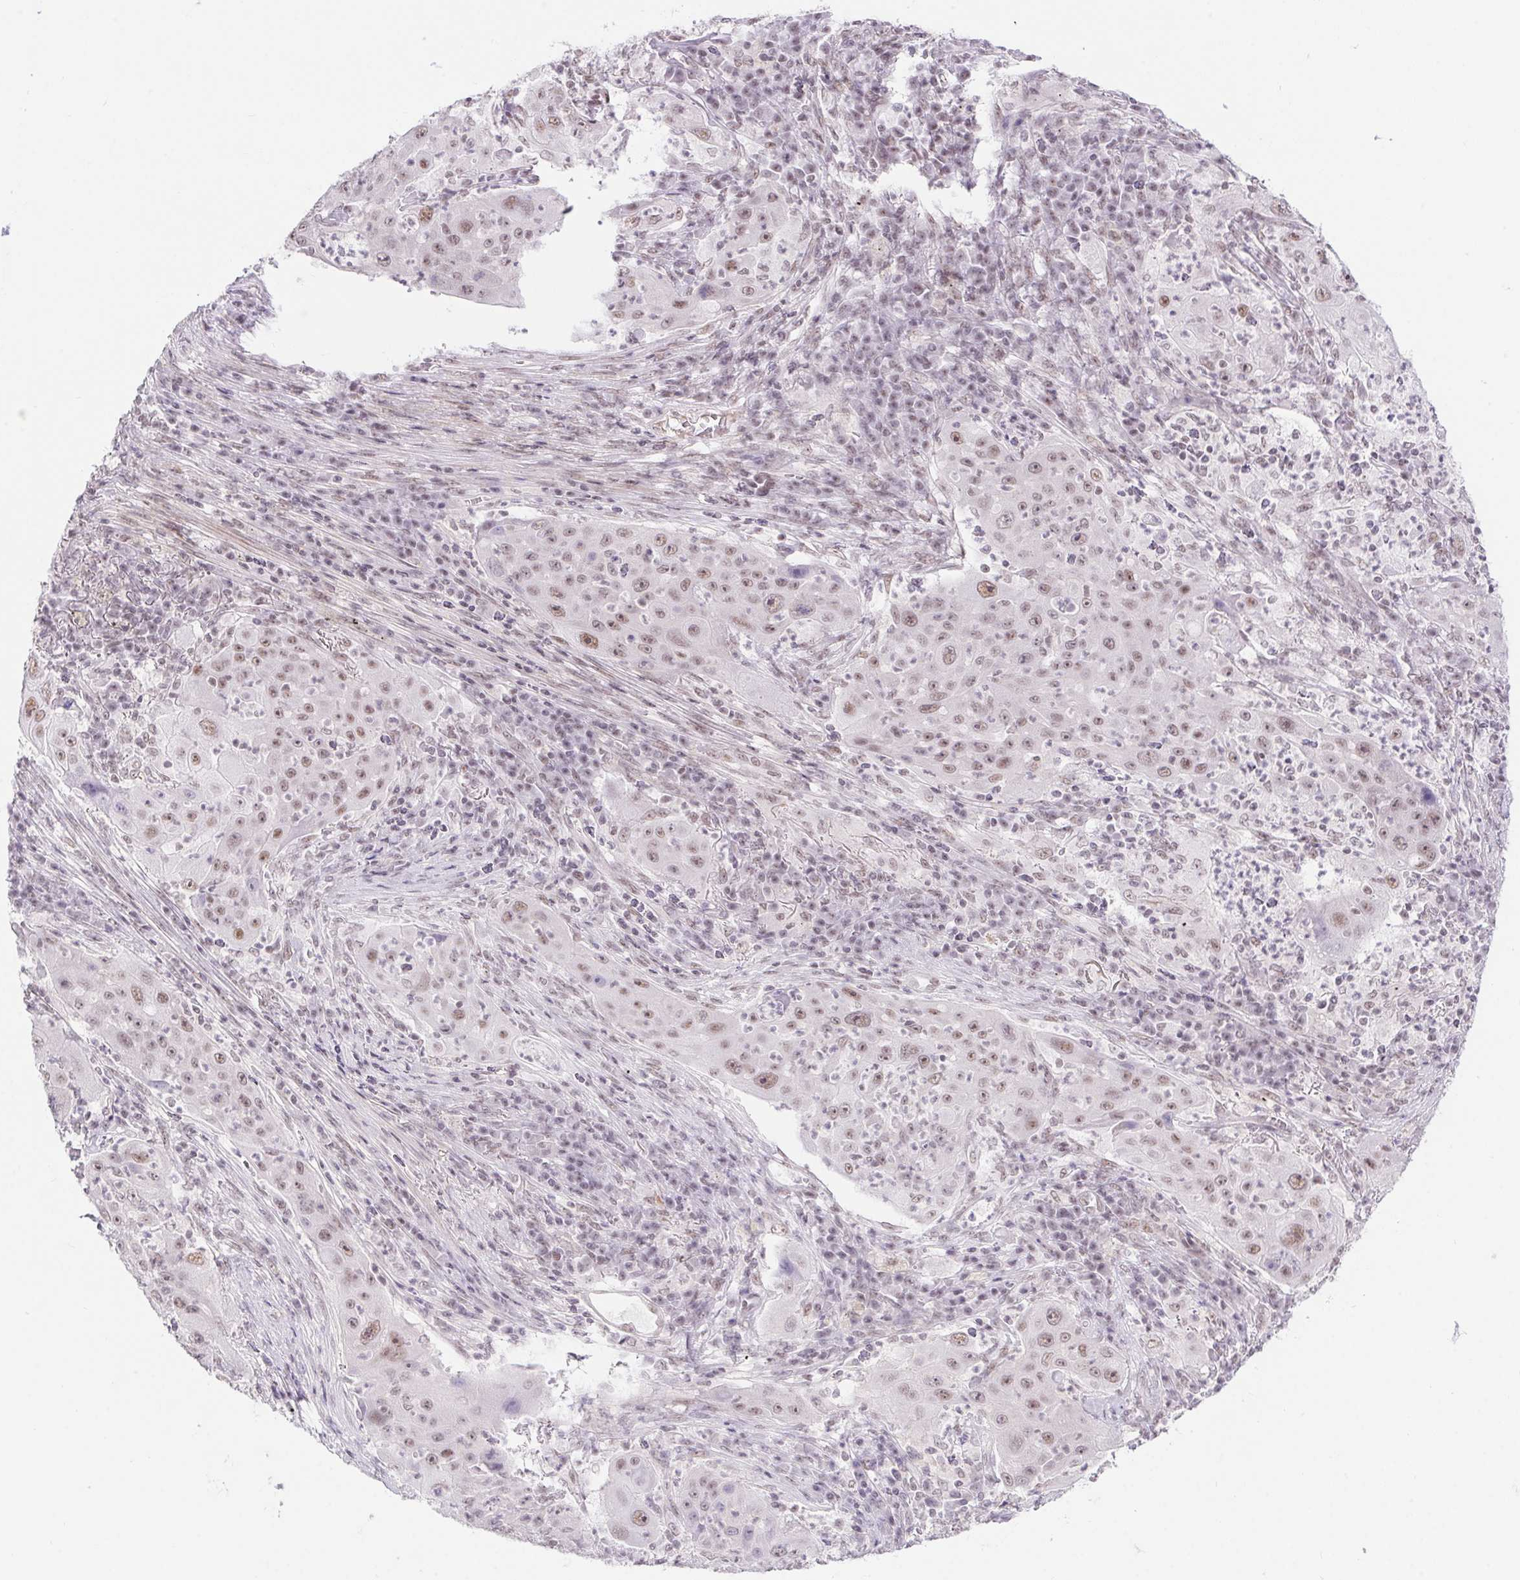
{"staining": {"intensity": "weak", "quantity": ">75%", "location": "nuclear"}, "tissue": "lung cancer", "cell_type": "Tumor cells", "image_type": "cancer", "snomed": [{"axis": "morphology", "description": "Squamous cell carcinoma, NOS"}, {"axis": "topography", "description": "Lung"}], "caption": "This is an image of IHC staining of lung squamous cell carcinoma, which shows weak staining in the nuclear of tumor cells.", "gene": "DDX17", "patient": {"sex": "female", "age": 59}}